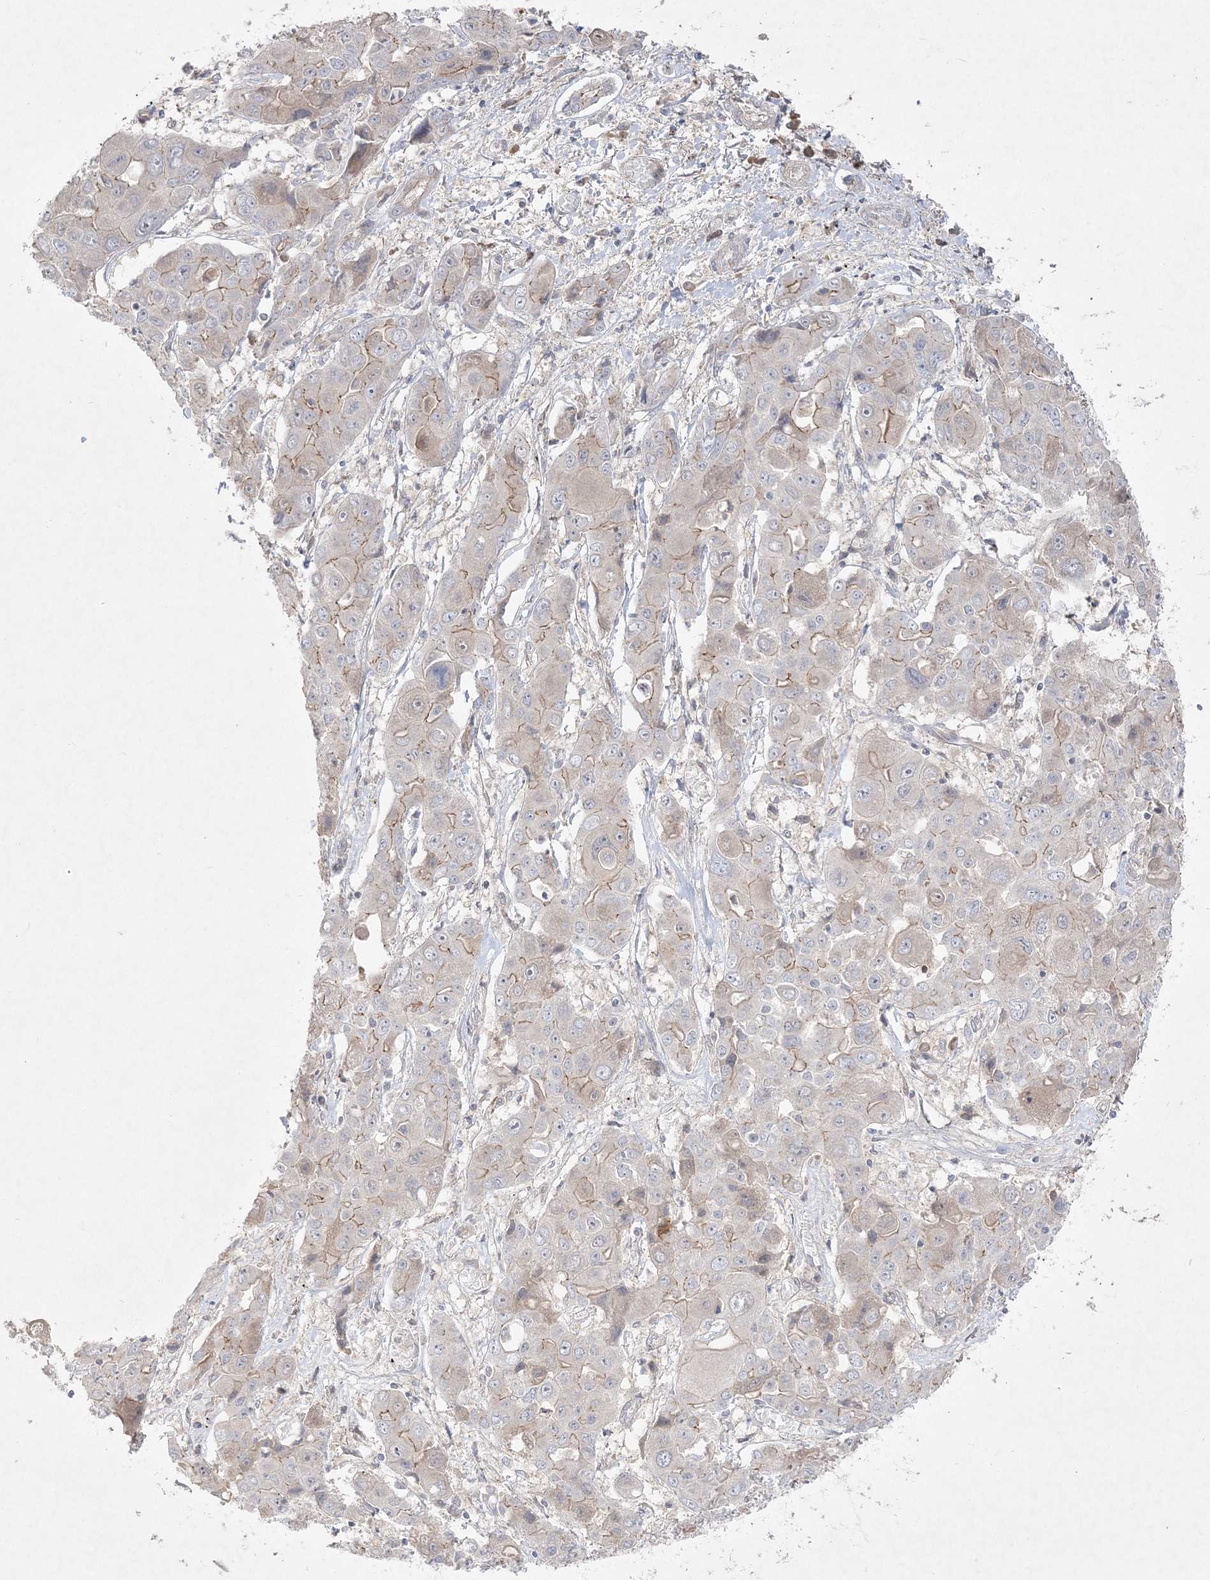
{"staining": {"intensity": "moderate", "quantity": "<25%", "location": "cytoplasmic/membranous"}, "tissue": "liver cancer", "cell_type": "Tumor cells", "image_type": "cancer", "snomed": [{"axis": "morphology", "description": "Cholangiocarcinoma"}, {"axis": "topography", "description": "Liver"}], "caption": "This histopathology image exhibits IHC staining of human liver cholangiocarcinoma, with low moderate cytoplasmic/membranous expression in approximately <25% of tumor cells.", "gene": "CLNK", "patient": {"sex": "male", "age": 67}}